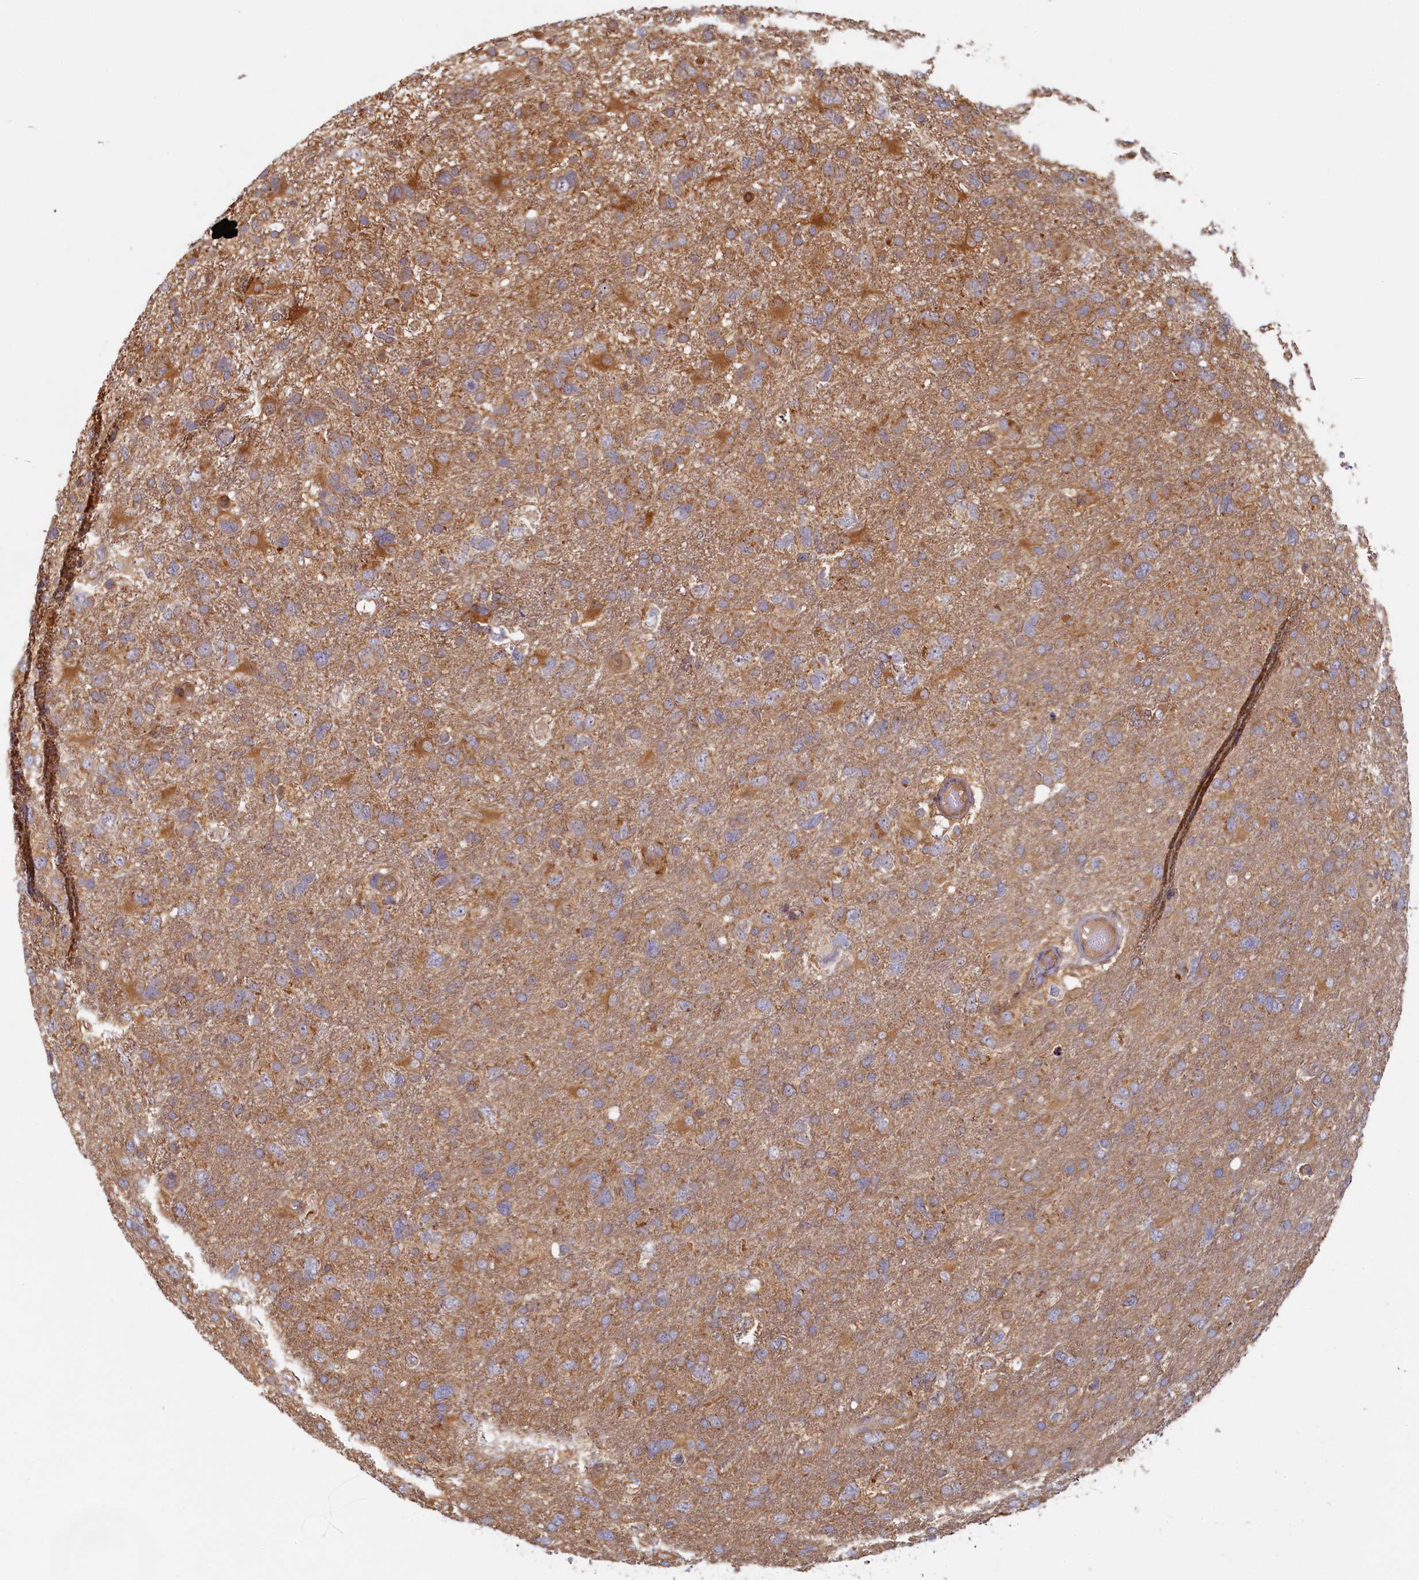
{"staining": {"intensity": "moderate", "quantity": ">75%", "location": "cytoplasmic/membranous"}, "tissue": "glioma", "cell_type": "Tumor cells", "image_type": "cancer", "snomed": [{"axis": "morphology", "description": "Glioma, malignant, High grade"}, {"axis": "topography", "description": "Brain"}], "caption": "Protein staining exhibits moderate cytoplasmic/membranous positivity in about >75% of tumor cells in glioma.", "gene": "TIMM8B", "patient": {"sex": "male", "age": 61}}